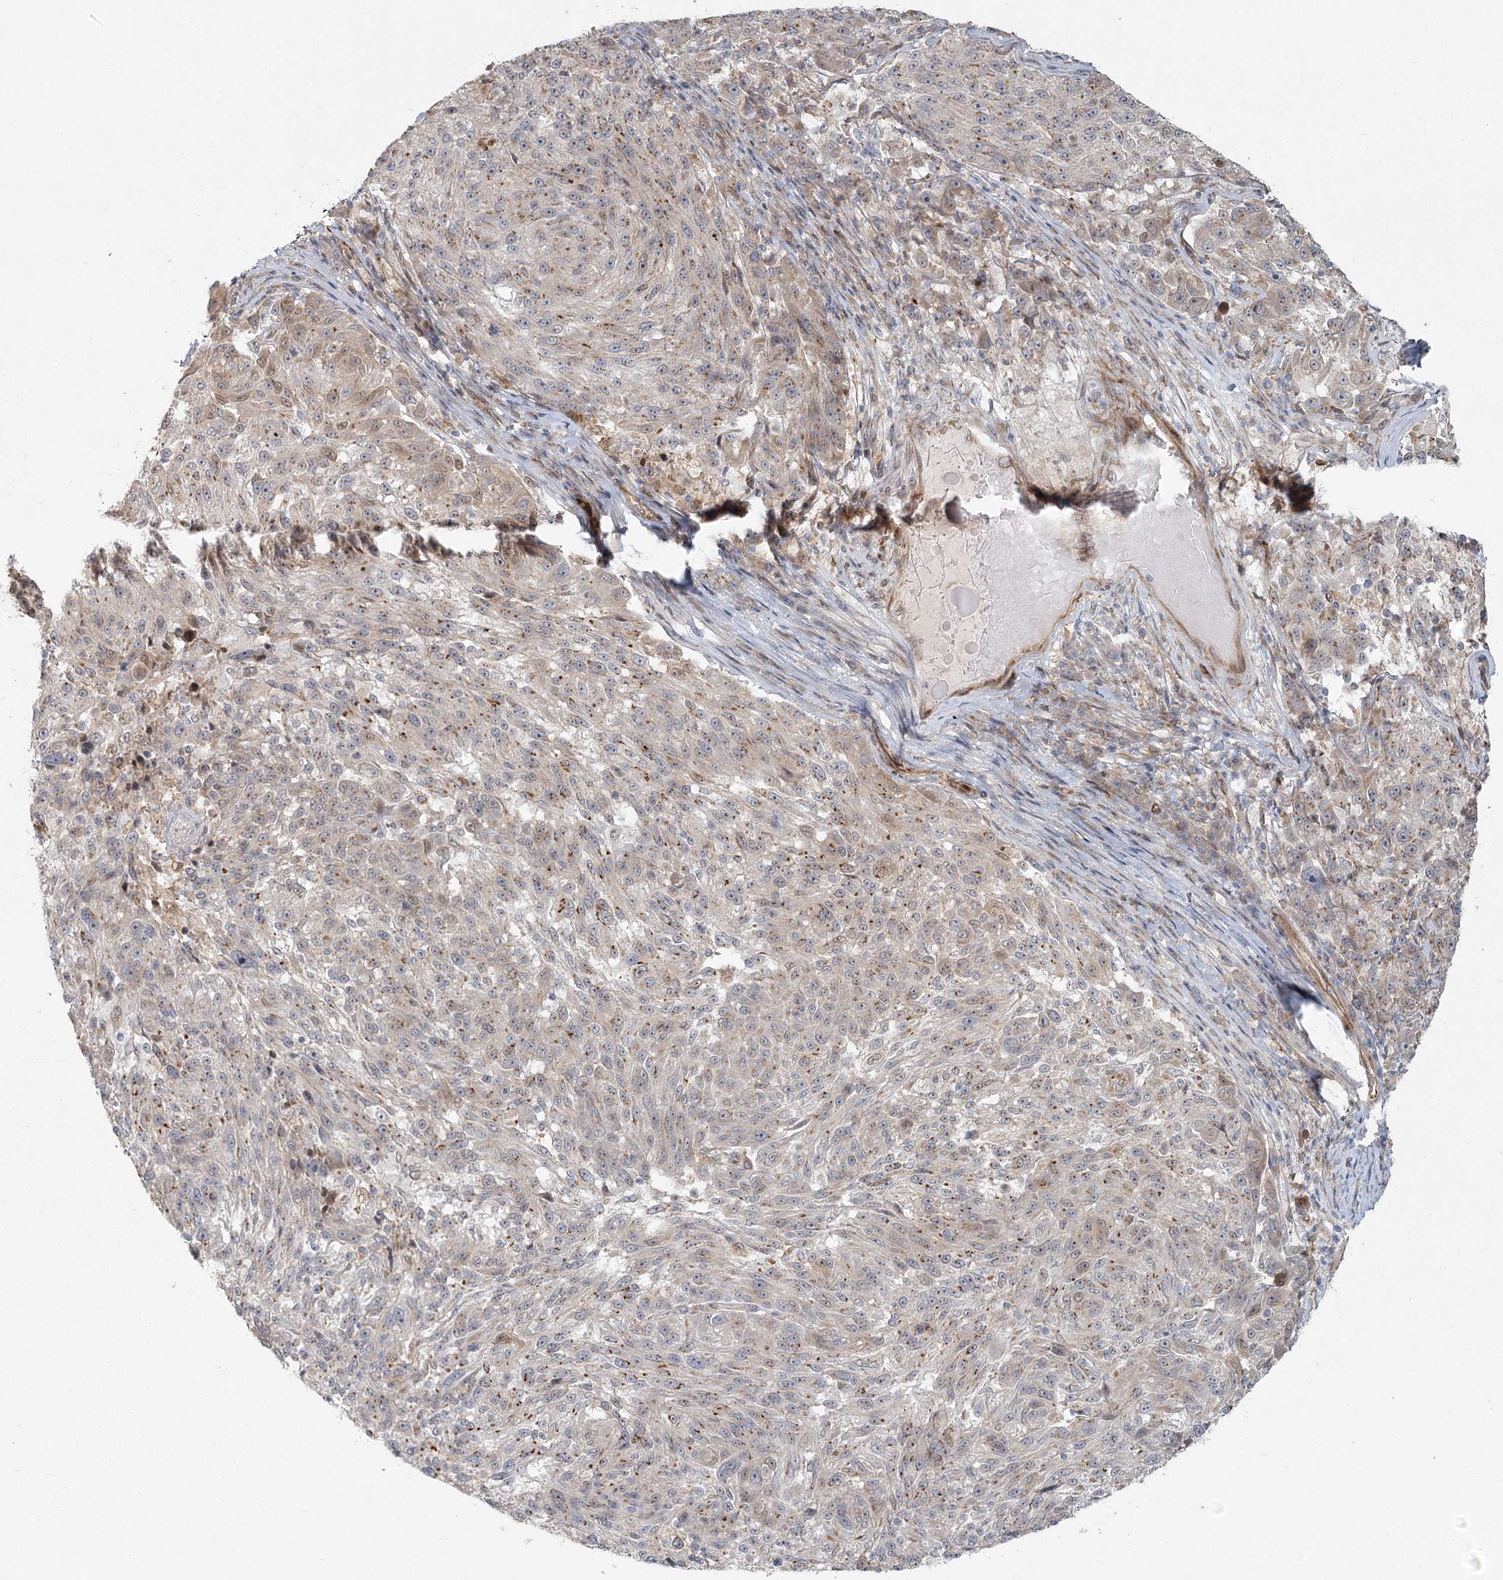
{"staining": {"intensity": "weak", "quantity": ">75%", "location": "cytoplasmic/membranous"}, "tissue": "melanoma", "cell_type": "Tumor cells", "image_type": "cancer", "snomed": [{"axis": "morphology", "description": "Malignant melanoma, NOS"}, {"axis": "topography", "description": "Skin"}], "caption": "A brown stain shows weak cytoplasmic/membranous staining of a protein in malignant melanoma tumor cells.", "gene": "LRP2BP", "patient": {"sex": "male", "age": 53}}